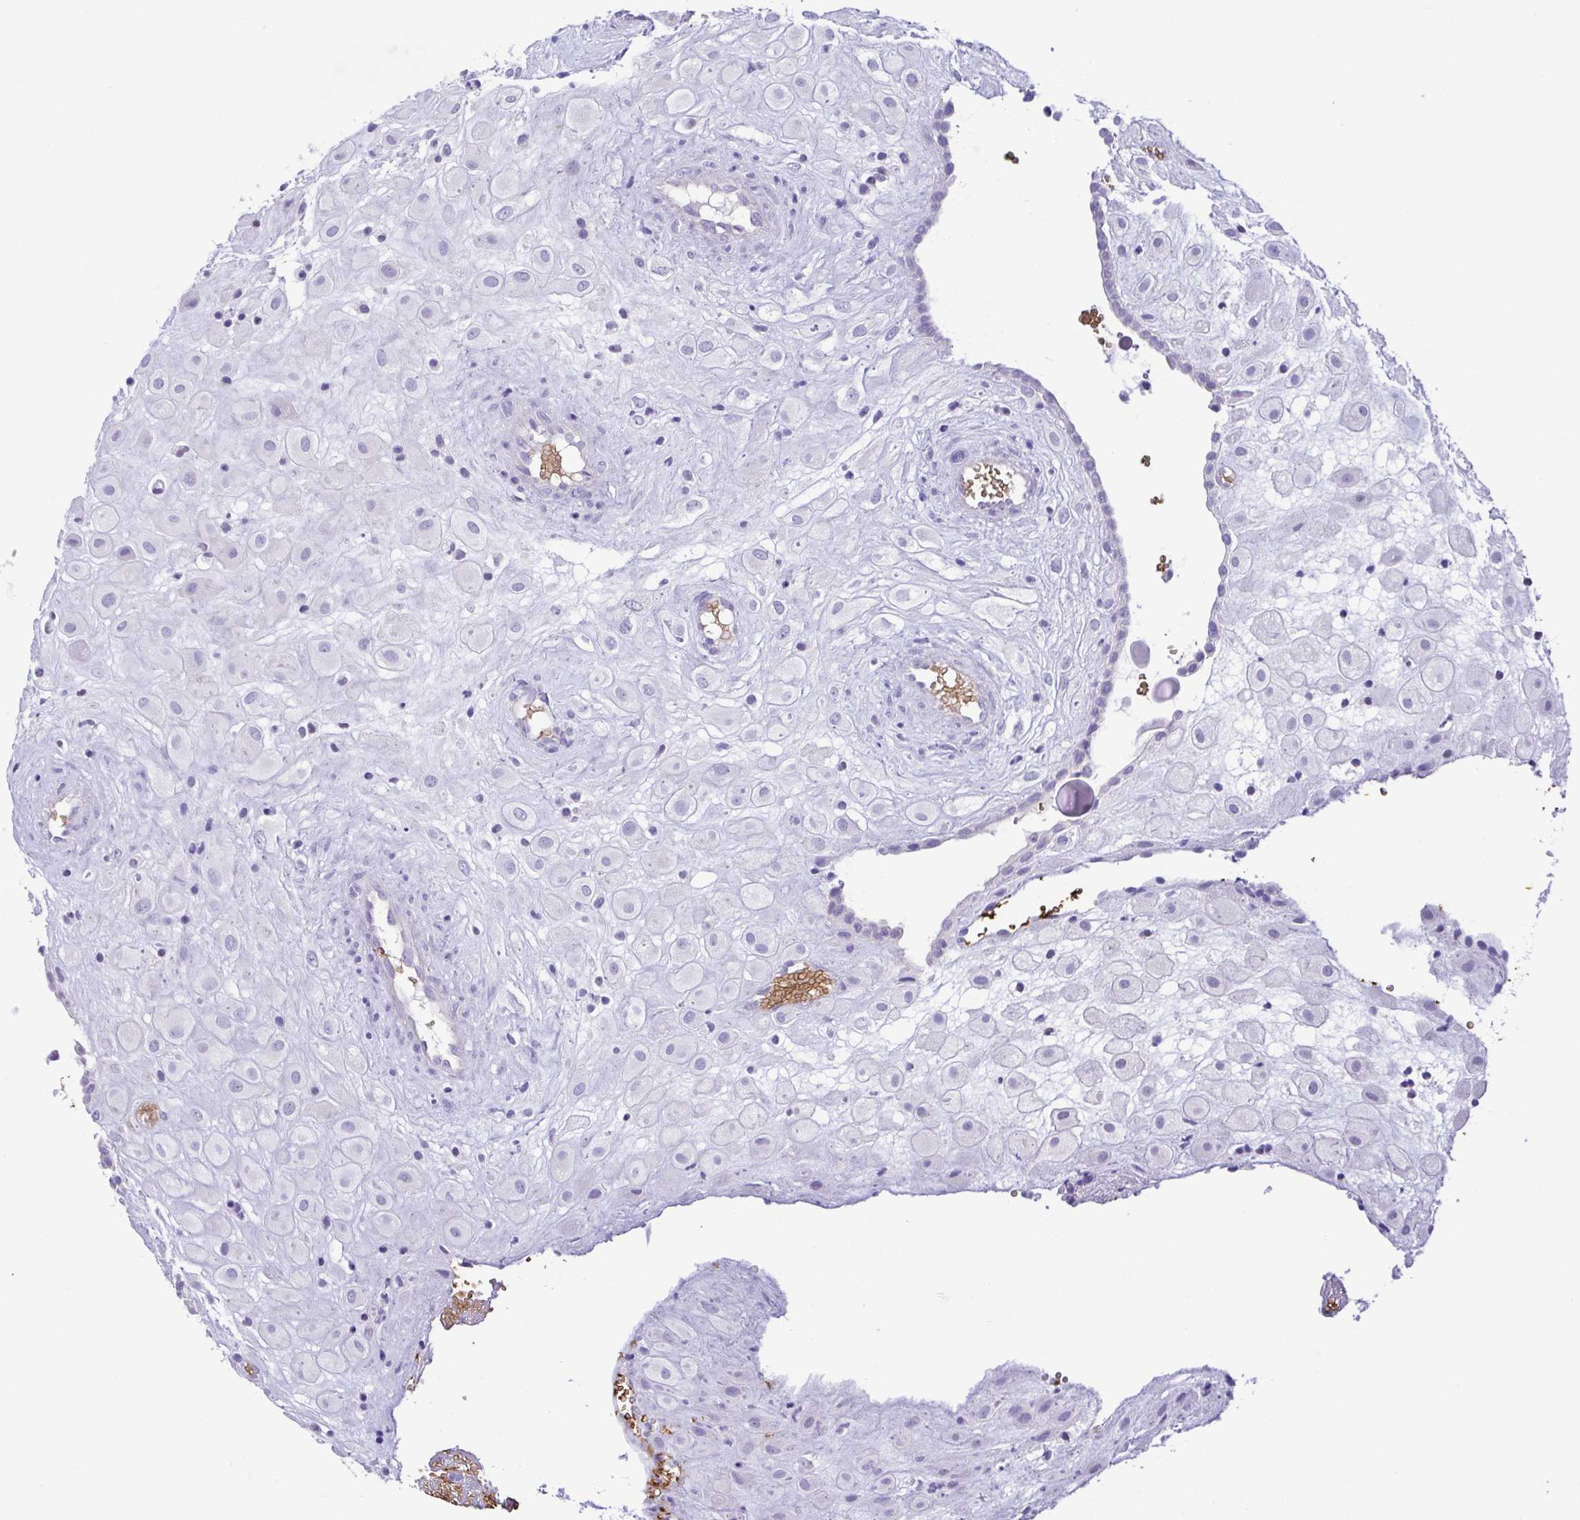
{"staining": {"intensity": "negative", "quantity": "none", "location": "none"}, "tissue": "placenta", "cell_type": "Decidual cells", "image_type": "normal", "snomed": [{"axis": "morphology", "description": "Normal tissue, NOS"}, {"axis": "topography", "description": "Placenta"}], "caption": "Immunohistochemical staining of benign human placenta shows no significant staining in decidual cells.", "gene": "EPB42", "patient": {"sex": "female", "age": 24}}